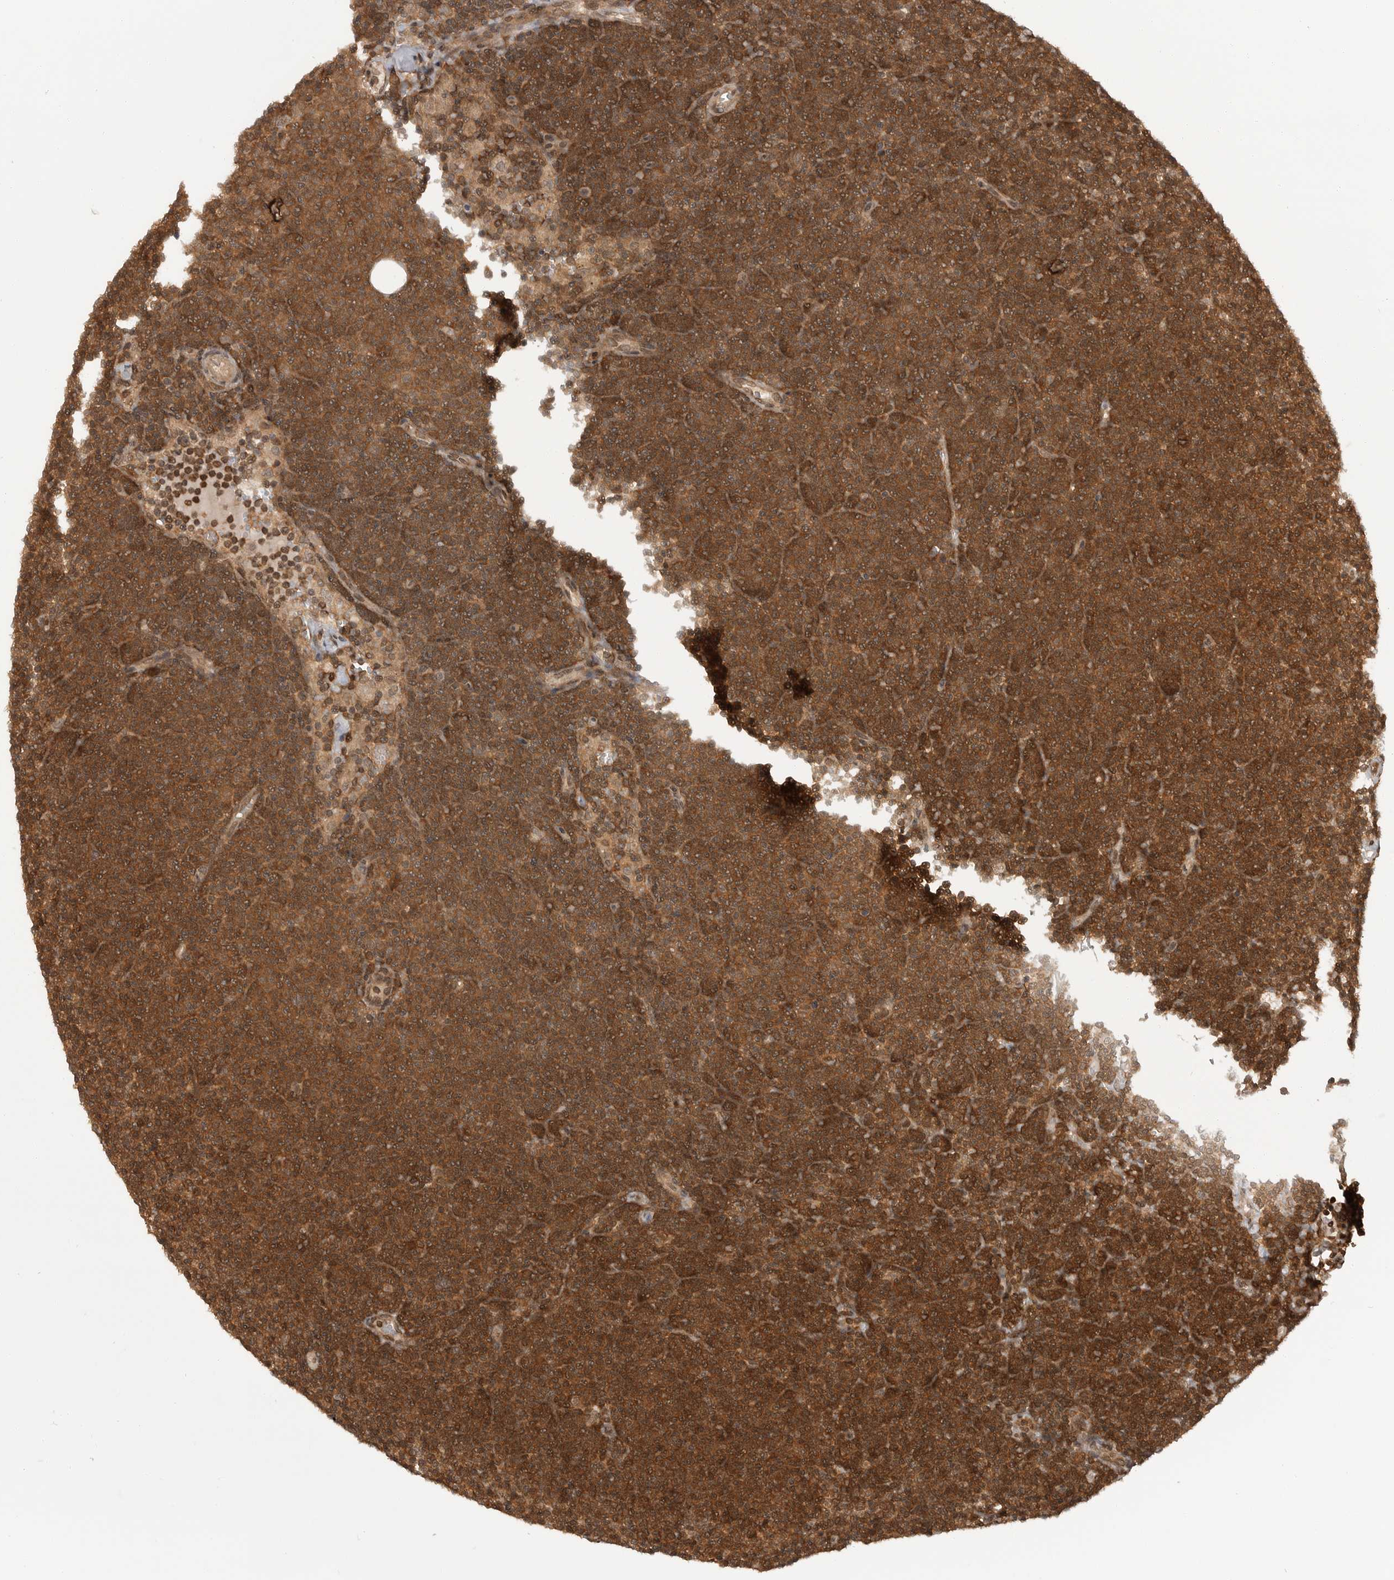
{"staining": {"intensity": "strong", "quantity": ">75%", "location": "cytoplasmic/membranous"}, "tissue": "lymphoma", "cell_type": "Tumor cells", "image_type": "cancer", "snomed": [{"axis": "morphology", "description": "Malignant lymphoma, non-Hodgkin's type, Low grade"}, {"axis": "topography", "description": "Lymph node"}], "caption": "Protein staining reveals strong cytoplasmic/membranous expression in approximately >75% of tumor cells in low-grade malignant lymphoma, non-Hodgkin's type.", "gene": "SZRD1", "patient": {"sex": "female", "age": 53}}